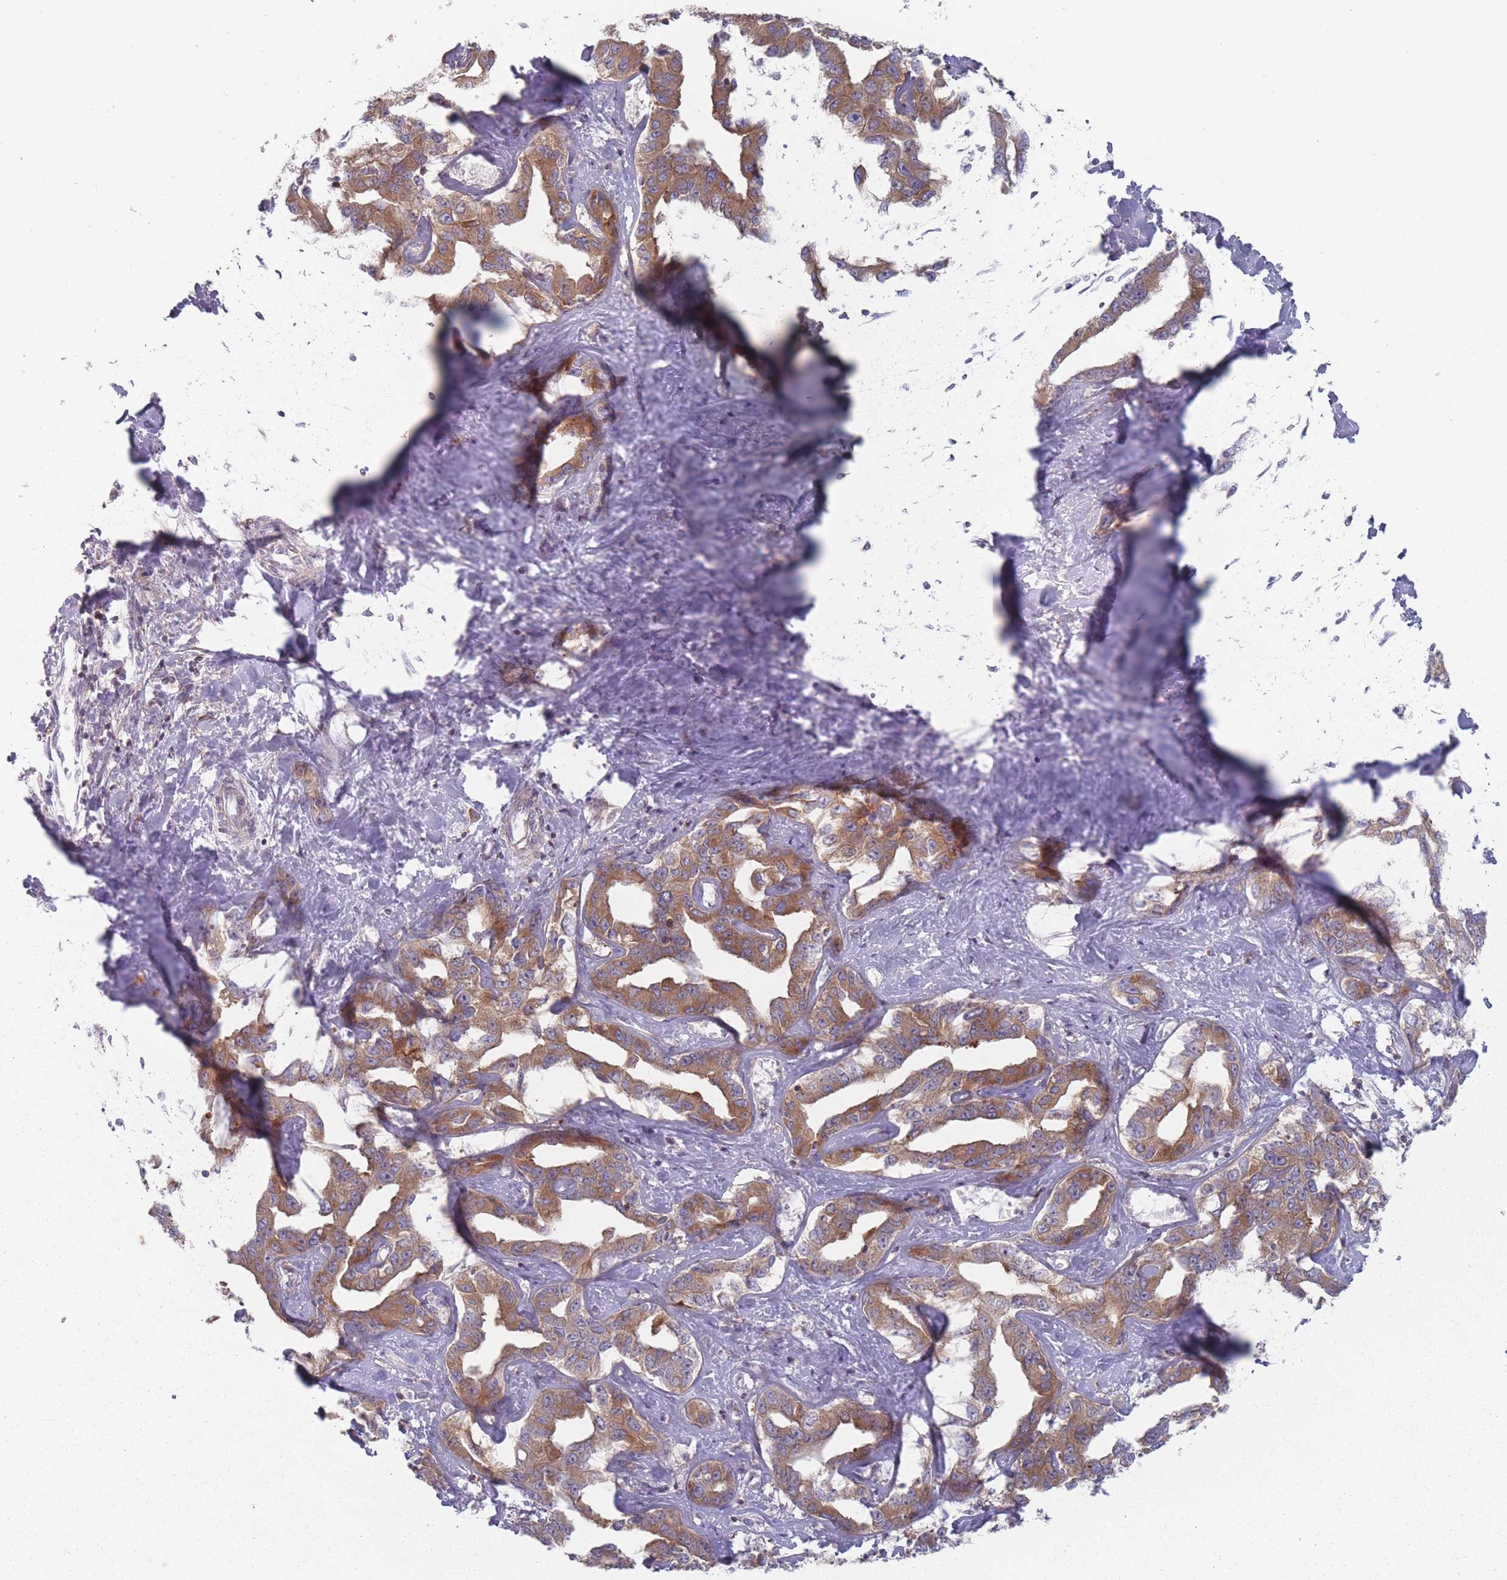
{"staining": {"intensity": "moderate", "quantity": ">75%", "location": "cytoplasmic/membranous"}, "tissue": "liver cancer", "cell_type": "Tumor cells", "image_type": "cancer", "snomed": [{"axis": "morphology", "description": "Cholangiocarcinoma"}, {"axis": "topography", "description": "Liver"}], "caption": "Tumor cells demonstrate moderate cytoplasmic/membranous staining in approximately >75% of cells in cholangiocarcinoma (liver). Nuclei are stained in blue.", "gene": "HSBP1L1", "patient": {"sex": "male", "age": 59}}